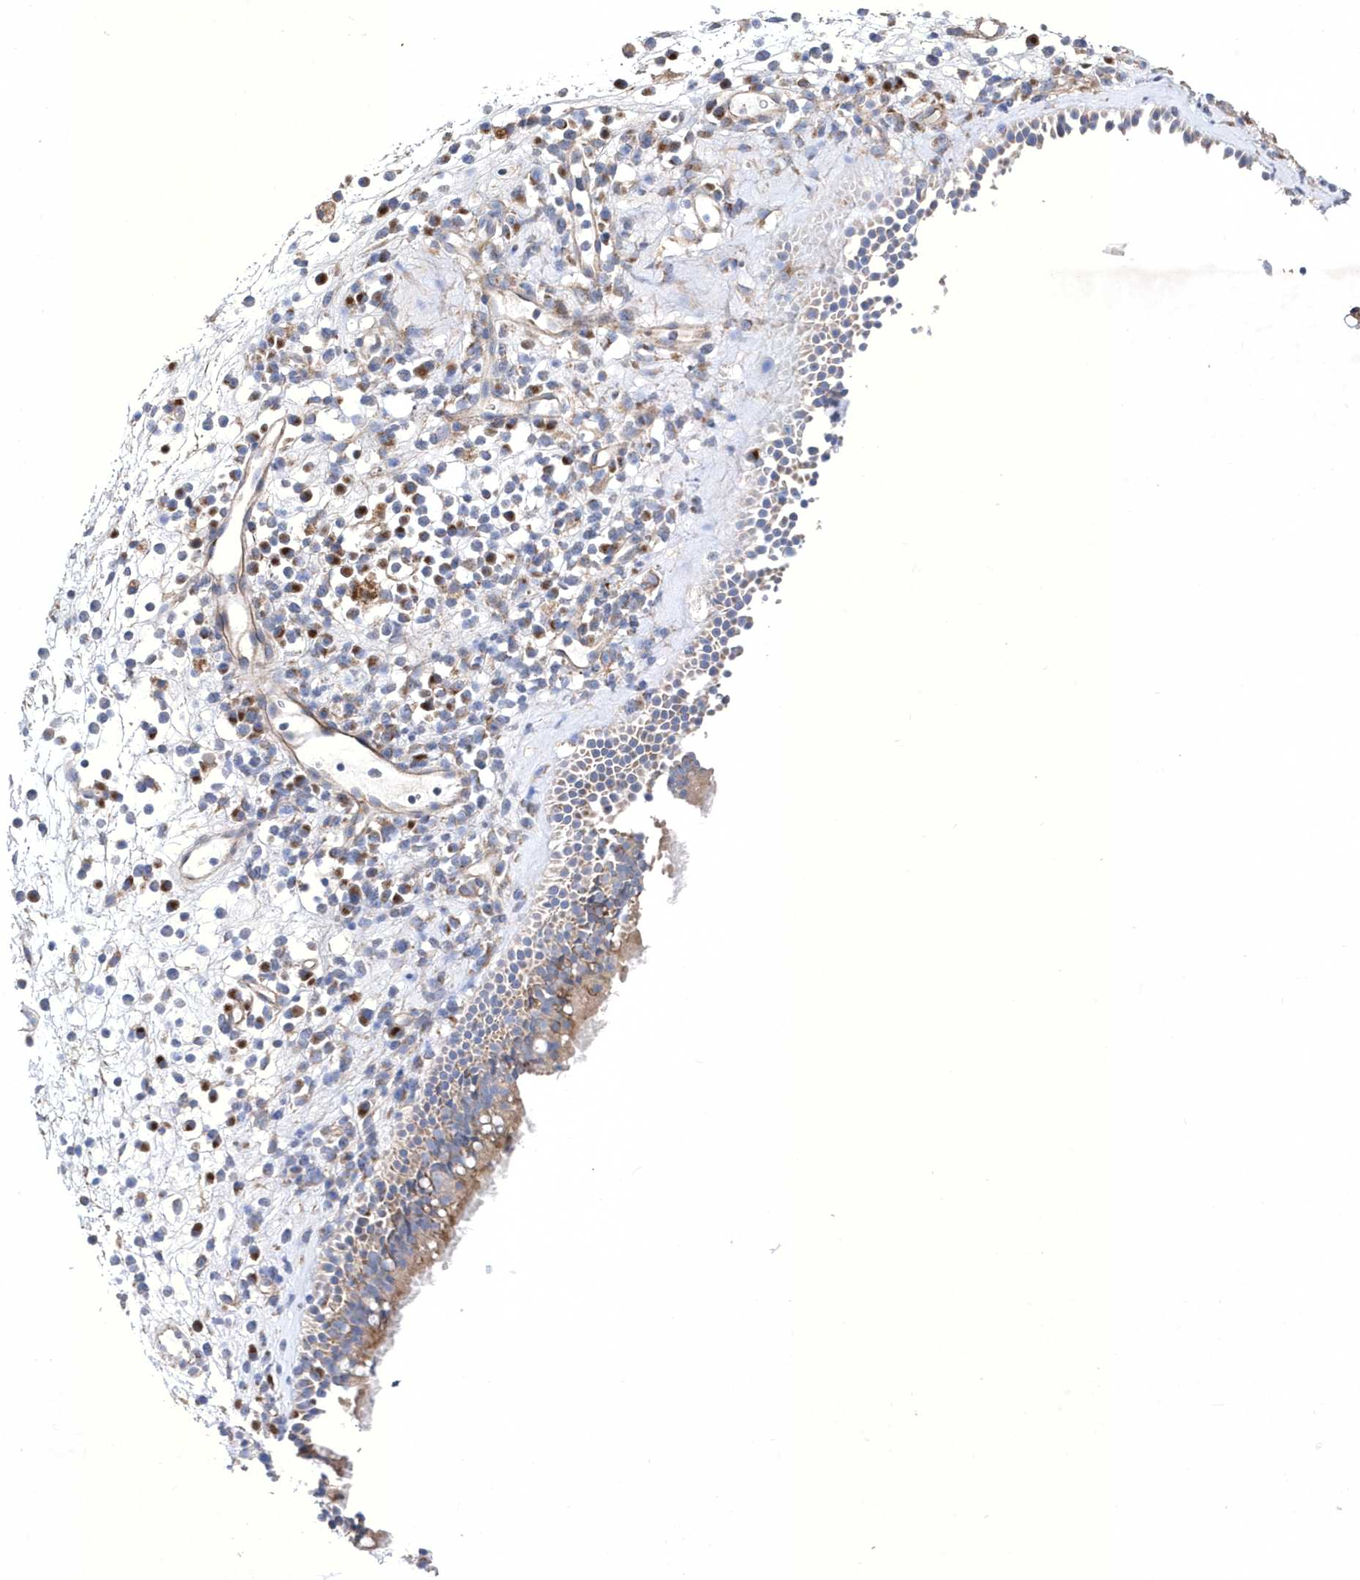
{"staining": {"intensity": "moderate", "quantity": ">75%", "location": "cytoplasmic/membranous"}, "tissue": "nasopharynx", "cell_type": "Respiratory epithelial cells", "image_type": "normal", "snomed": [{"axis": "morphology", "description": "Normal tissue, NOS"}, {"axis": "morphology", "description": "Inflammation, NOS"}, {"axis": "morphology", "description": "Malignant melanoma, Metastatic site"}, {"axis": "topography", "description": "Nasopharynx"}], "caption": "IHC photomicrograph of unremarkable human nasopharynx stained for a protein (brown), which displays medium levels of moderate cytoplasmic/membranous staining in approximately >75% of respiratory epithelial cells.", "gene": "METTL8", "patient": {"sex": "male", "age": 70}}